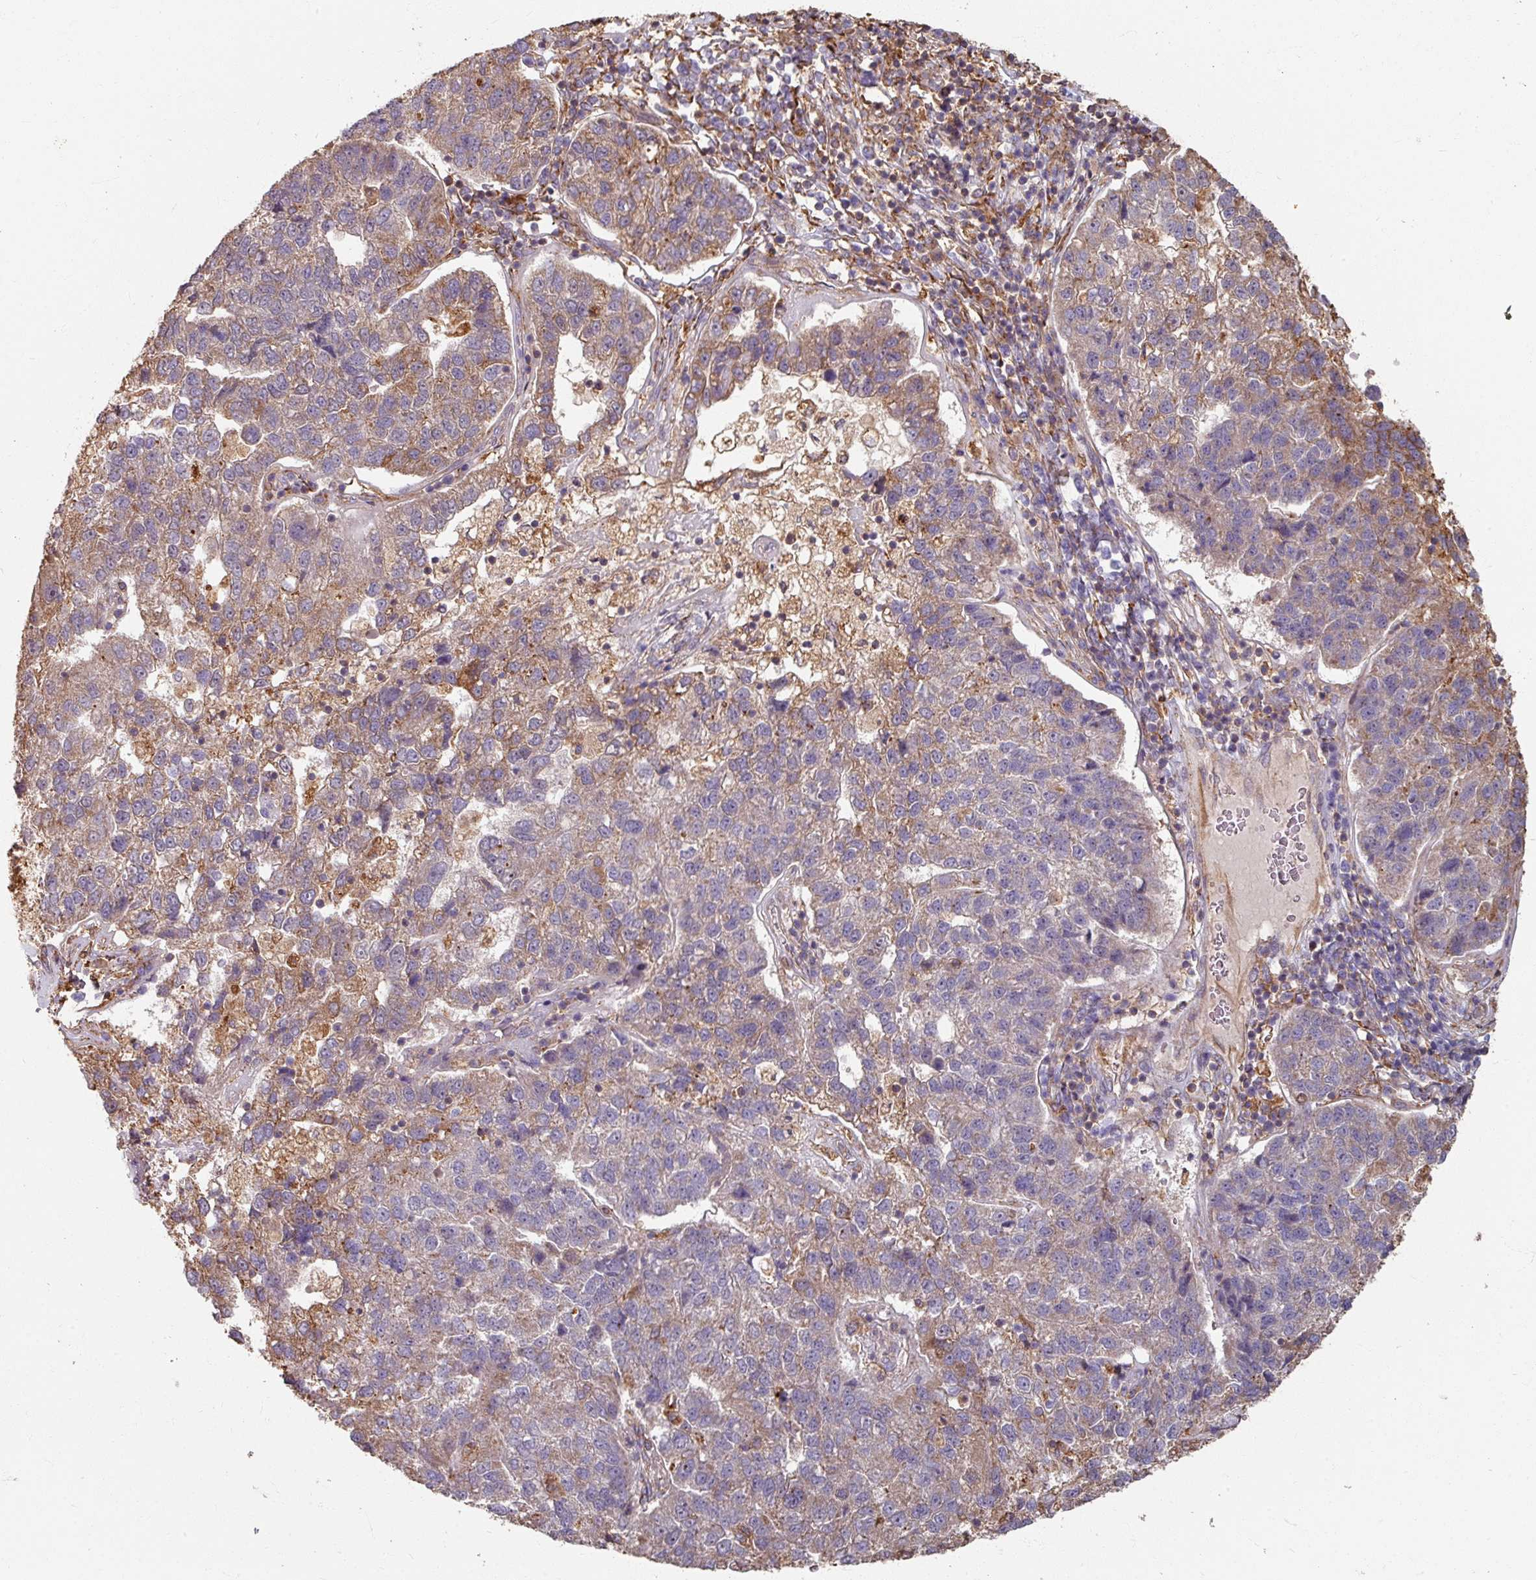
{"staining": {"intensity": "moderate", "quantity": "<25%", "location": "cytoplasmic/membranous"}, "tissue": "pancreatic cancer", "cell_type": "Tumor cells", "image_type": "cancer", "snomed": [{"axis": "morphology", "description": "Adenocarcinoma, NOS"}, {"axis": "topography", "description": "Pancreas"}], "caption": "Pancreatic cancer (adenocarcinoma) stained with a protein marker demonstrates moderate staining in tumor cells.", "gene": "CCDC68", "patient": {"sex": "female", "age": 61}}